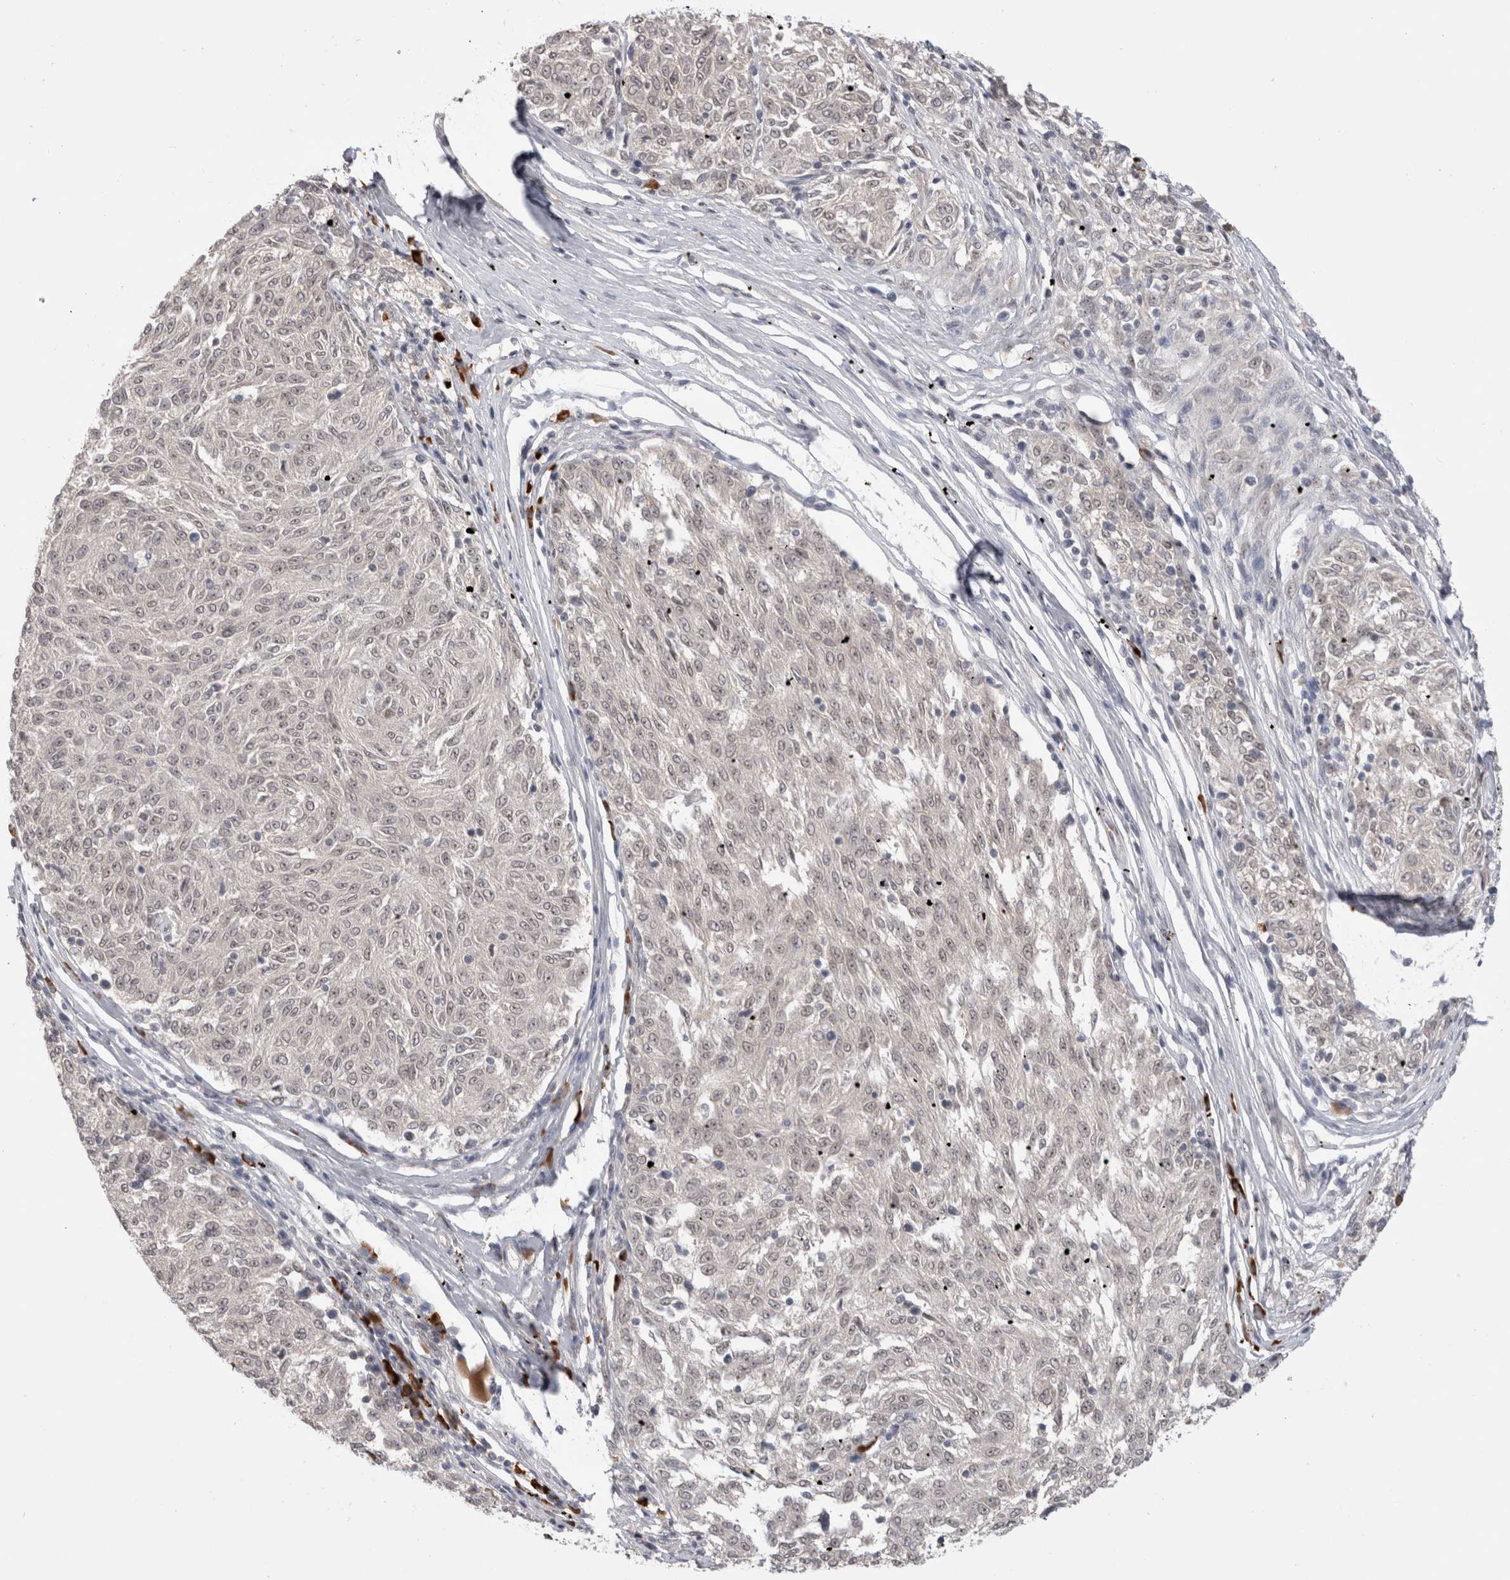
{"staining": {"intensity": "weak", "quantity": ">75%", "location": "nuclear"}, "tissue": "melanoma", "cell_type": "Tumor cells", "image_type": "cancer", "snomed": [{"axis": "morphology", "description": "Malignant melanoma, NOS"}, {"axis": "topography", "description": "Skin"}], "caption": "Immunohistochemical staining of malignant melanoma reveals low levels of weak nuclear staining in about >75% of tumor cells. Using DAB (brown) and hematoxylin (blue) stains, captured at high magnification using brightfield microscopy.", "gene": "ZNF24", "patient": {"sex": "female", "age": 72}}